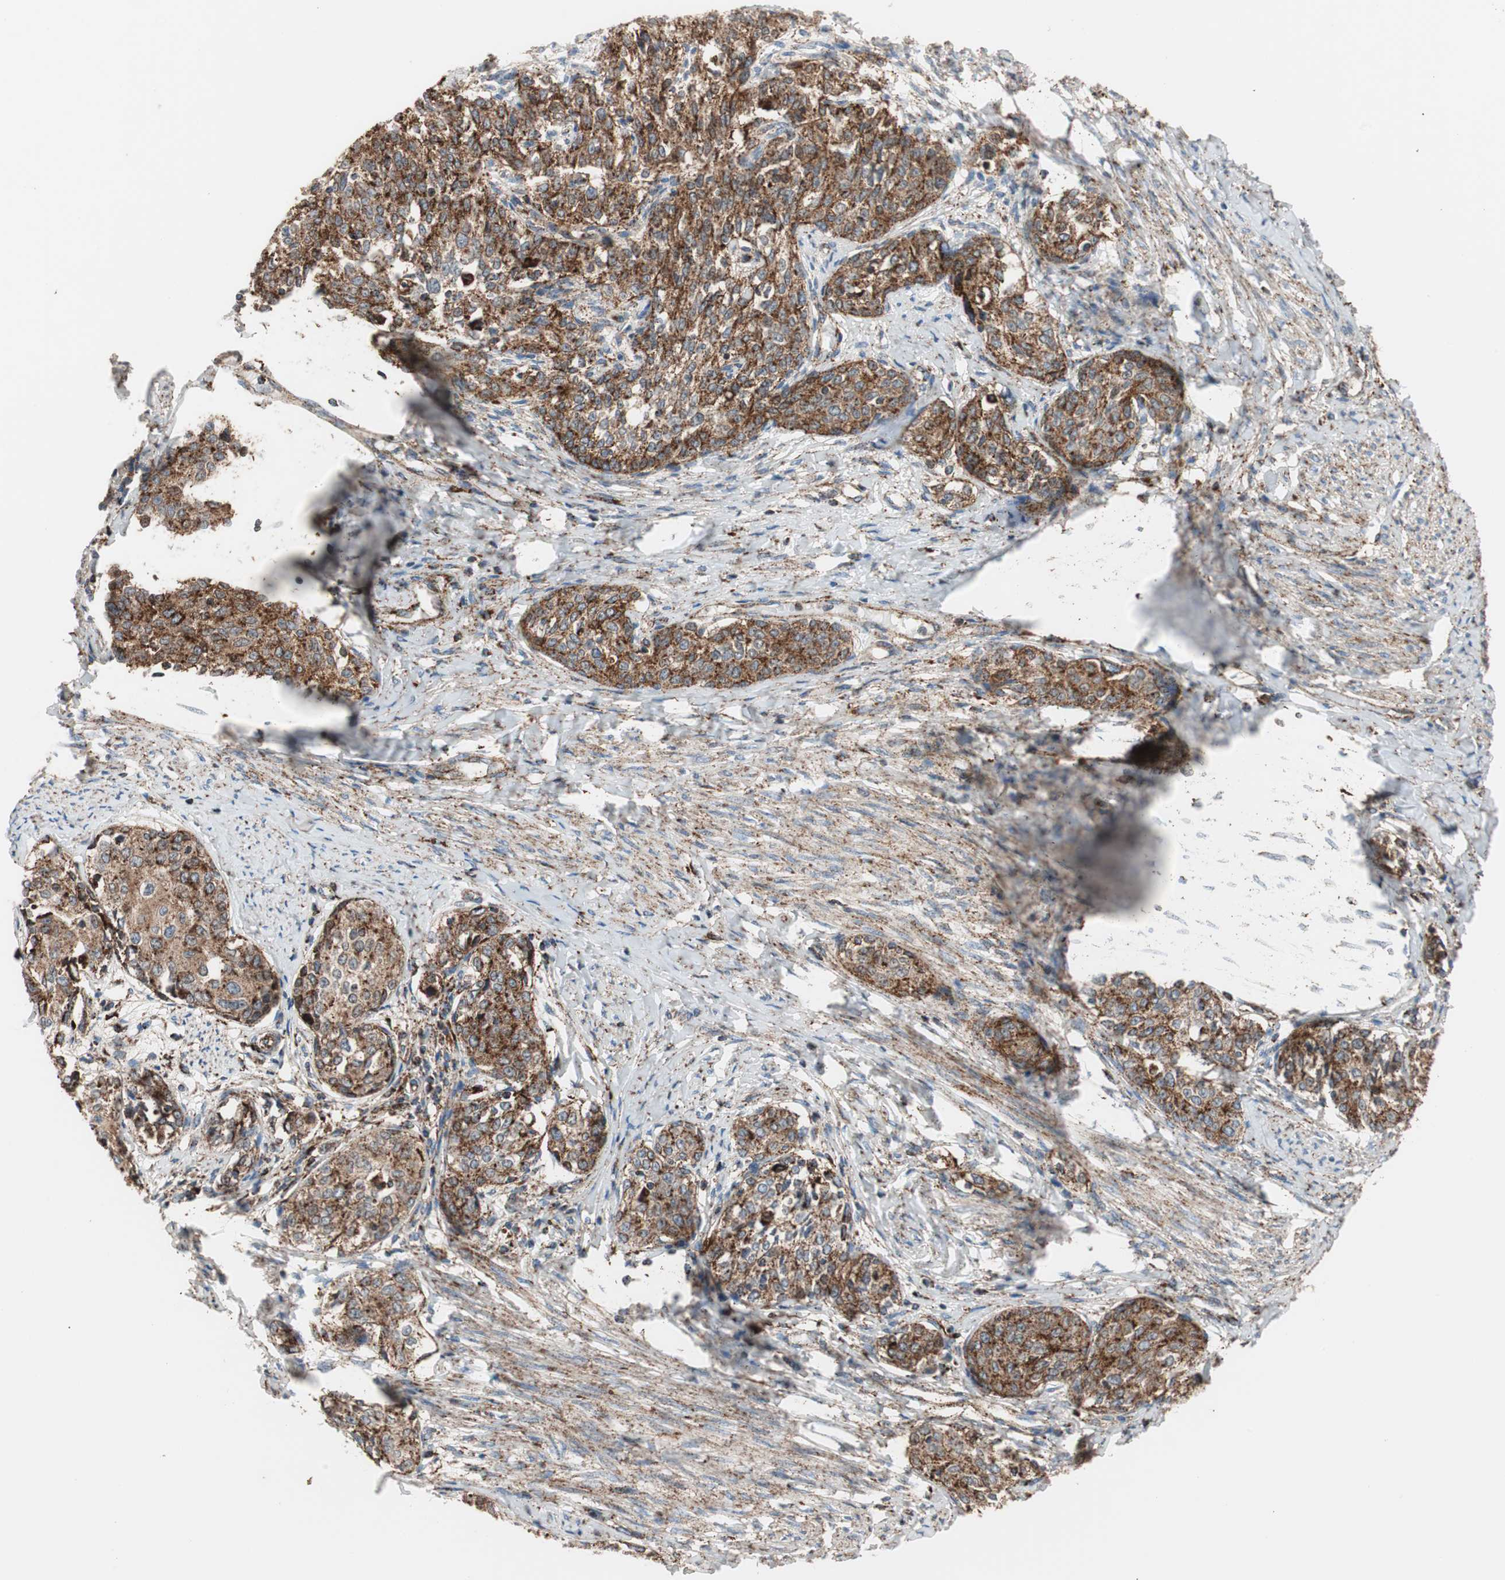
{"staining": {"intensity": "strong", "quantity": ">75%", "location": "cytoplasmic/membranous"}, "tissue": "cervical cancer", "cell_type": "Tumor cells", "image_type": "cancer", "snomed": [{"axis": "morphology", "description": "Squamous cell carcinoma, NOS"}, {"axis": "morphology", "description": "Adenocarcinoma, NOS"}, {"axis": "topography", "description": "Cervix"}], "caption": "This histopathology image displays immunohistochemistry (IHC) staining of human cervical cancer (squamous cell carcinoma), with high strong cytoplasmic/membranous positivity in approximately >75% of tumor cells.", "gene": "LAMP1", "patient": {"sex": "female", "age": 52}}